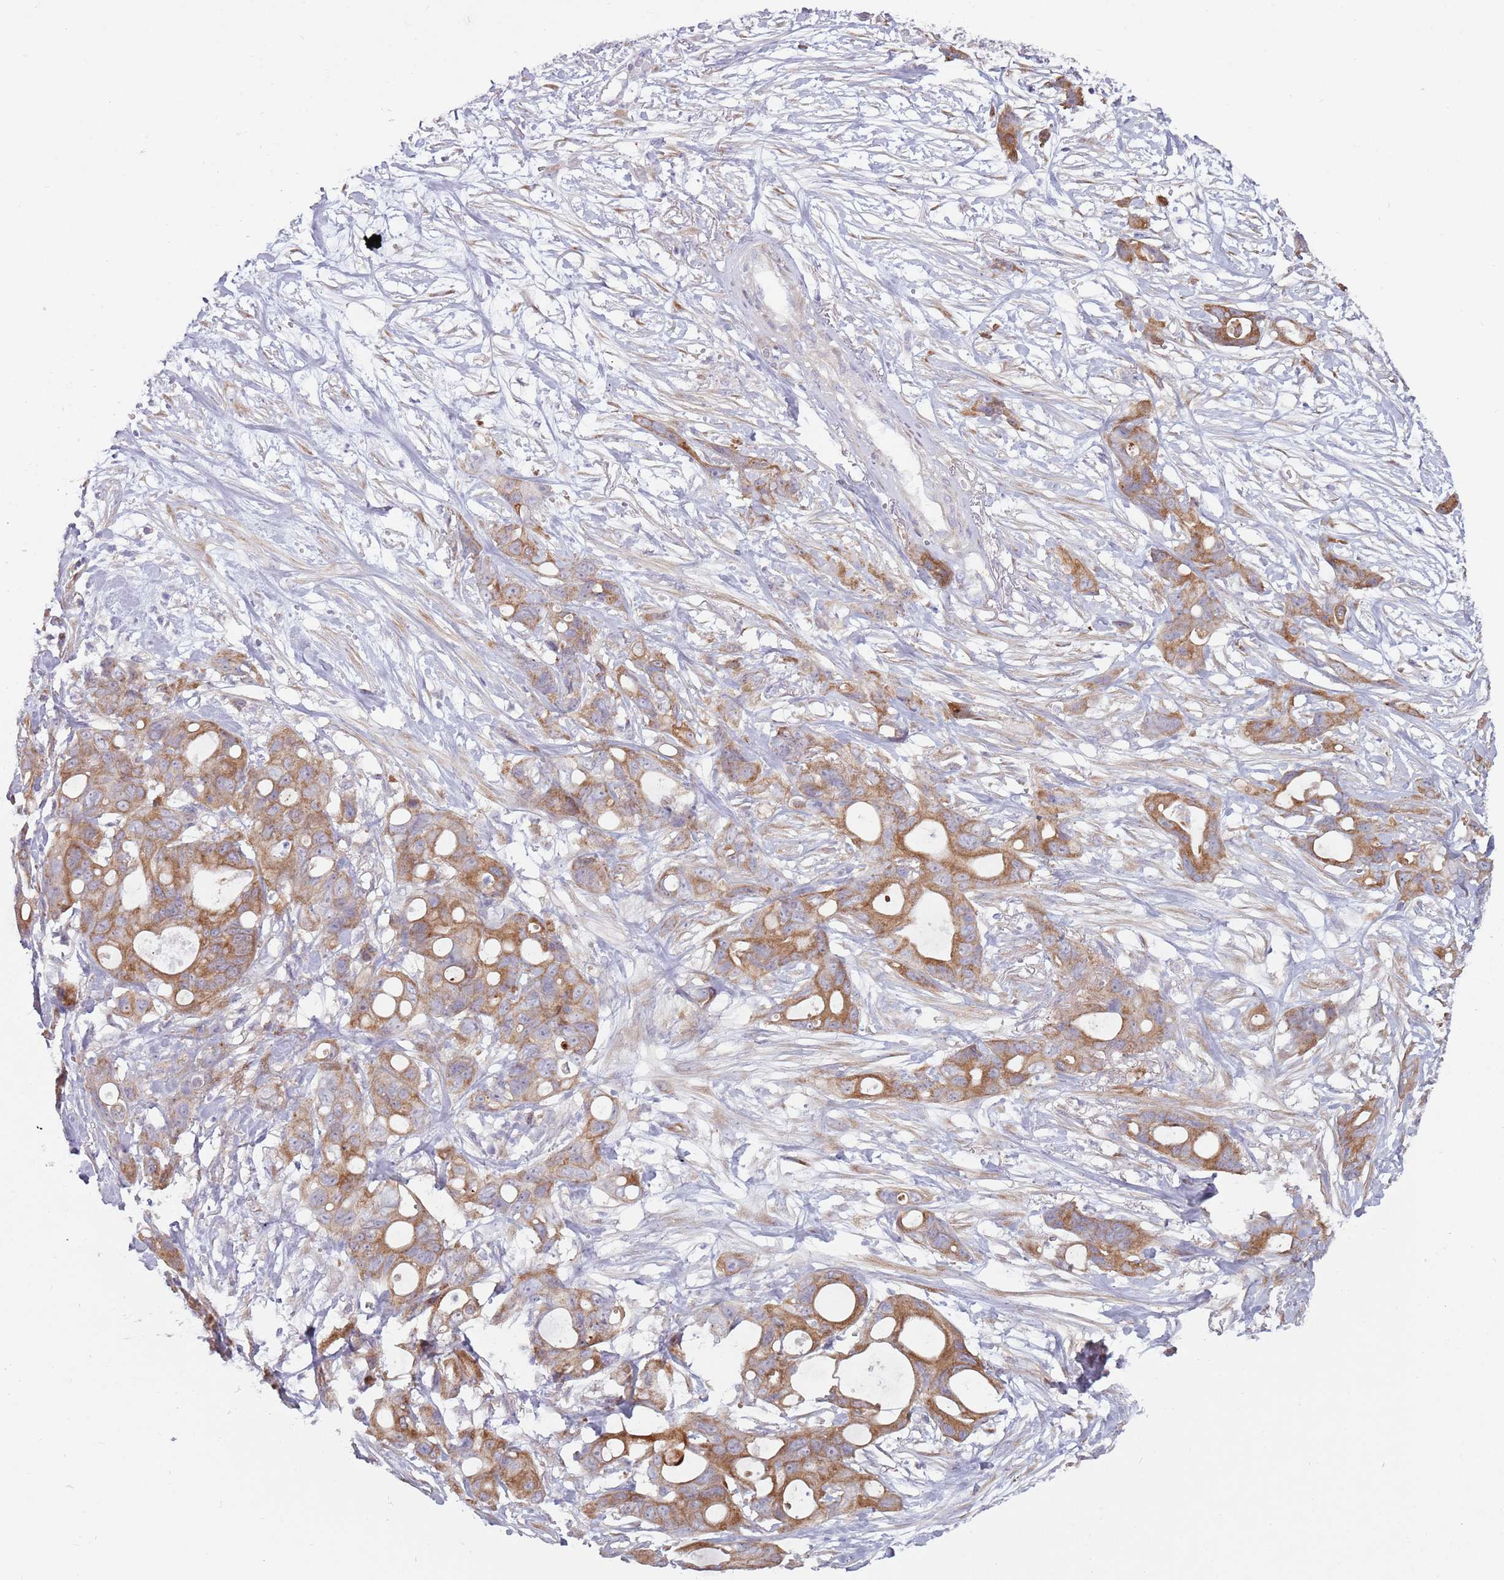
{"staining": {"intensity": "moderate", "quantity": ">75%", "location": "cytoplasmic/membranous"}, "tissue": "ovarian cancer", "cell_type": "Tumor cells", "image_type": "cancer", "snomed": [{"axis": "morphology", "description": "Cystadenocarcinoma, mucinous, NOS"}, {"axis": "topography", "description": "Ovary"}], "caption": "A histopathology image of human ovarian cancer stained for a protein reveals moderate cytoplasmic/membranous brown staining in tumor cells.", "gene": "CCDC150", "patient": {"sex": "female", "age": 70}}